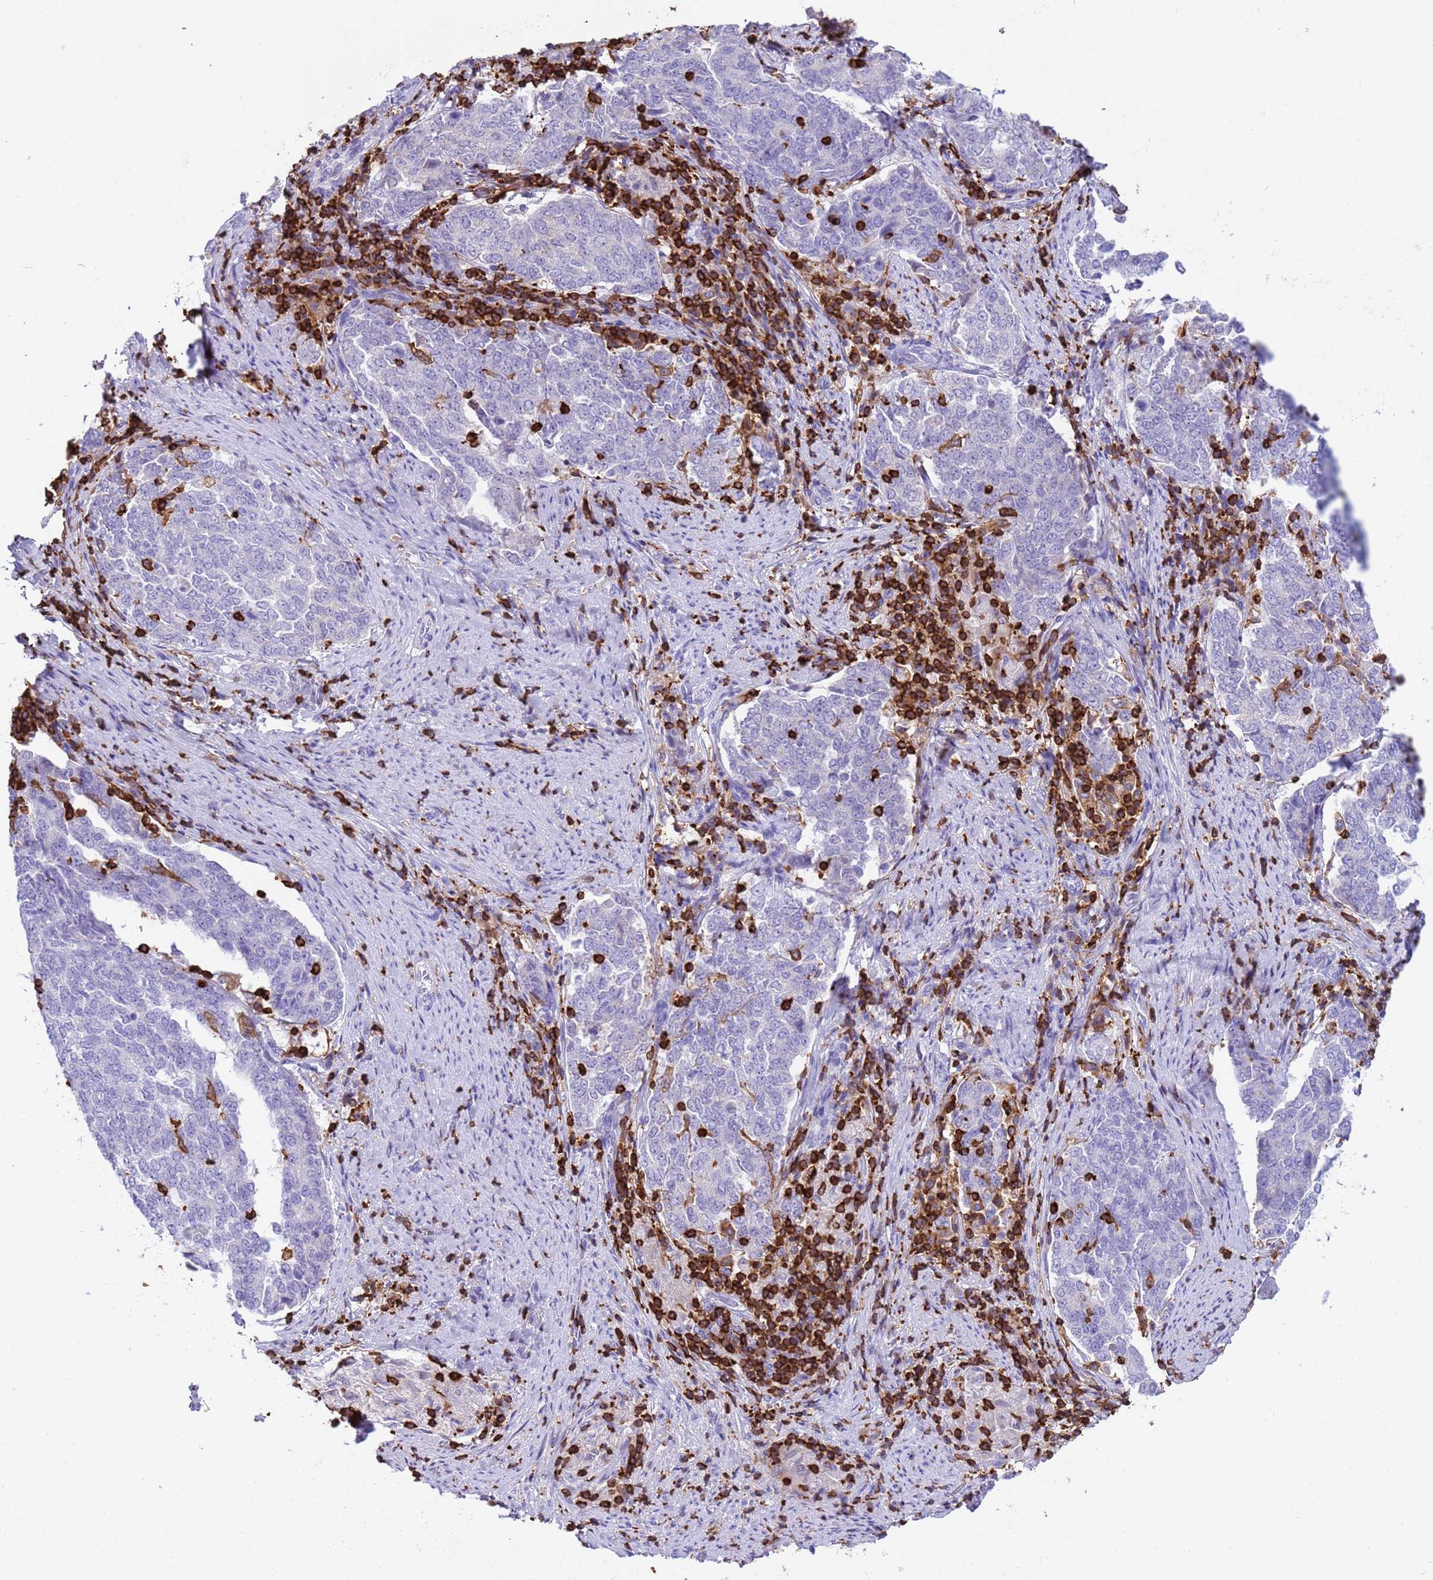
{"staining": {"intensity": "negative", "quantity": "none", "location": "none"}, "tissue": "endometrial cancer", "cell_type": "Tumor cells", "image_type": "cancer", "snomed": [{"axis": "morphology", "description": "Adenocarcinoma, NOS"}, {"axis": "topography", "description": "Endometrium"}], "caption": "Protein analysis of endometrial cancer (adenocarcinoma) demonstrates no significant expression in tumor cells.", "gene": "IRF5", "patient": {"sex": "female", "age": 80}}